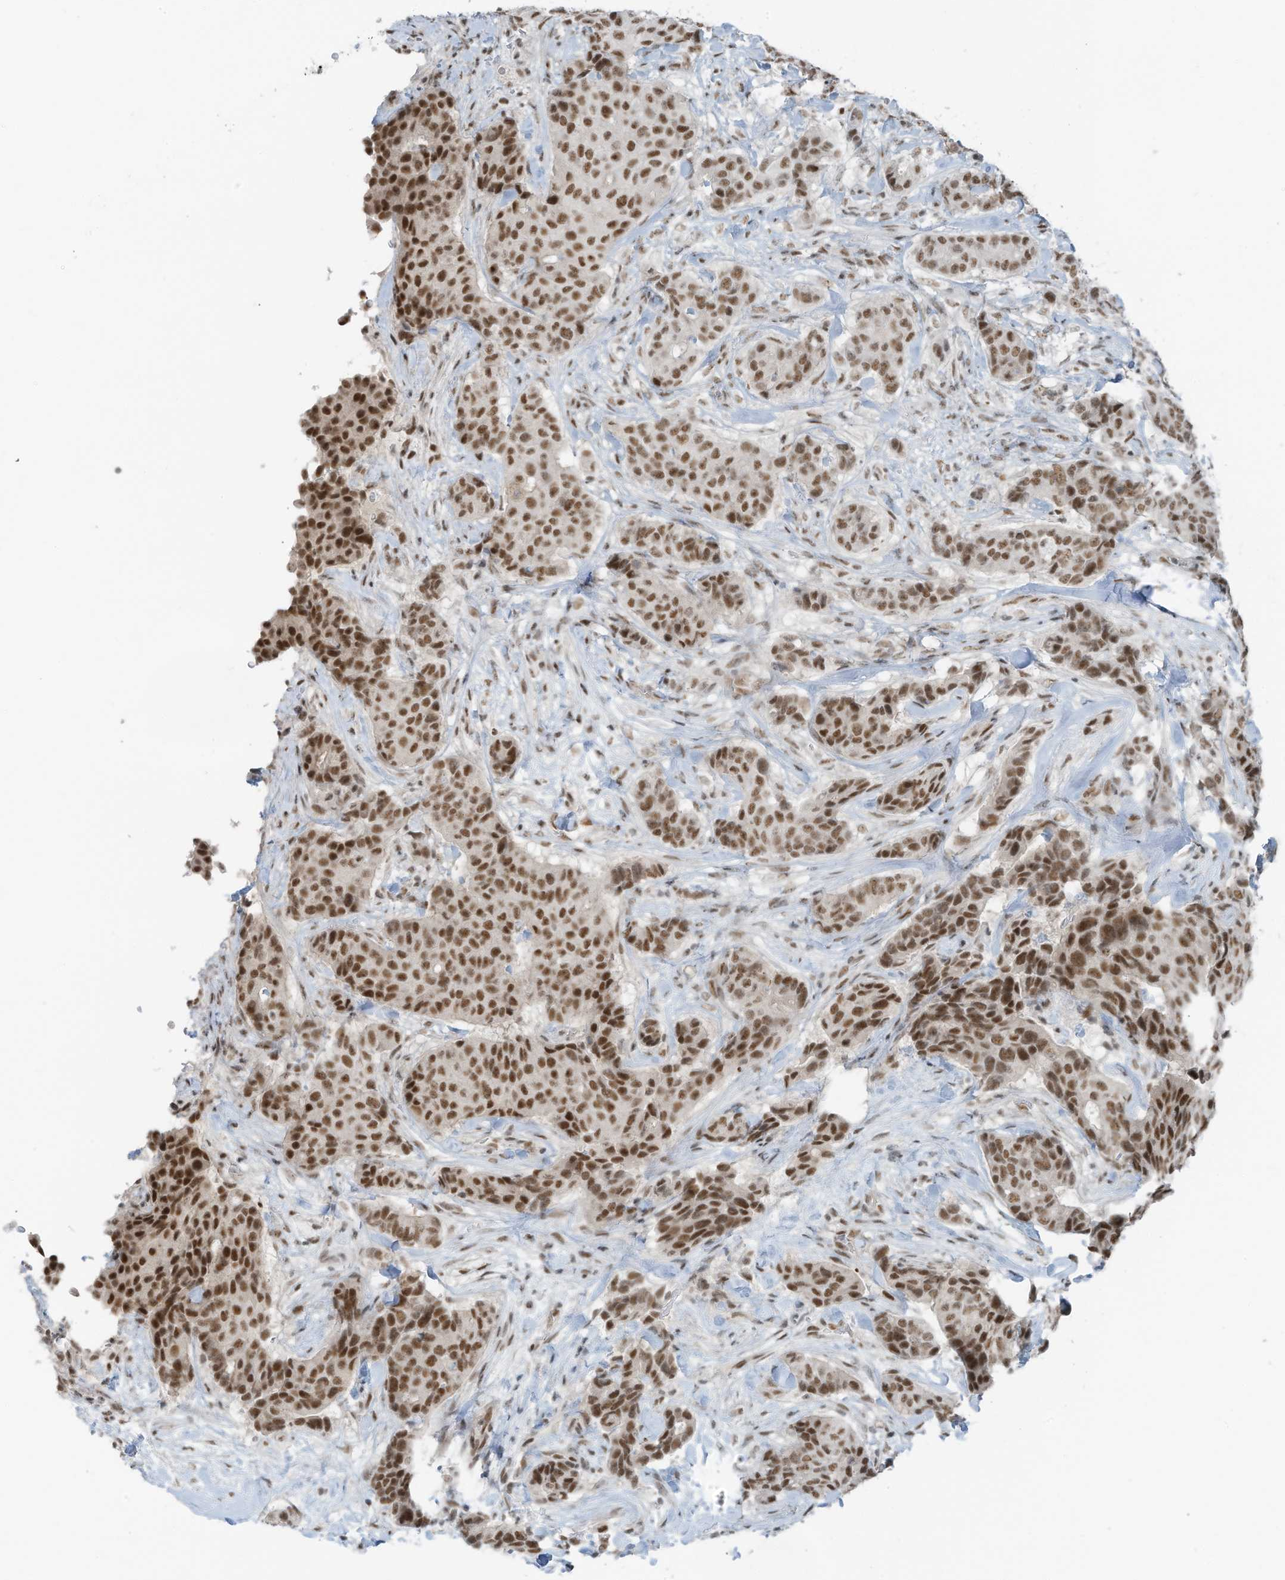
{"staining": {"intensity": "moderate", "quantity": ">75%", "location": "nuclear"}, "tissue": "breast cancer", "cell_type": "Tumor cells", "image_type": "cancer", "snomed": [{"axis": "morphology", "description": "Duct carcinoma"}, {"axis": "topography", "description": "Breast"}], "caption": "Breast cancer stained for a protein (brown) shows moderate nuclear positive positivity in about >75% of tumor cells.", "gene": "WRNIP1", "patient": {"sex": "female", "age": 75}}